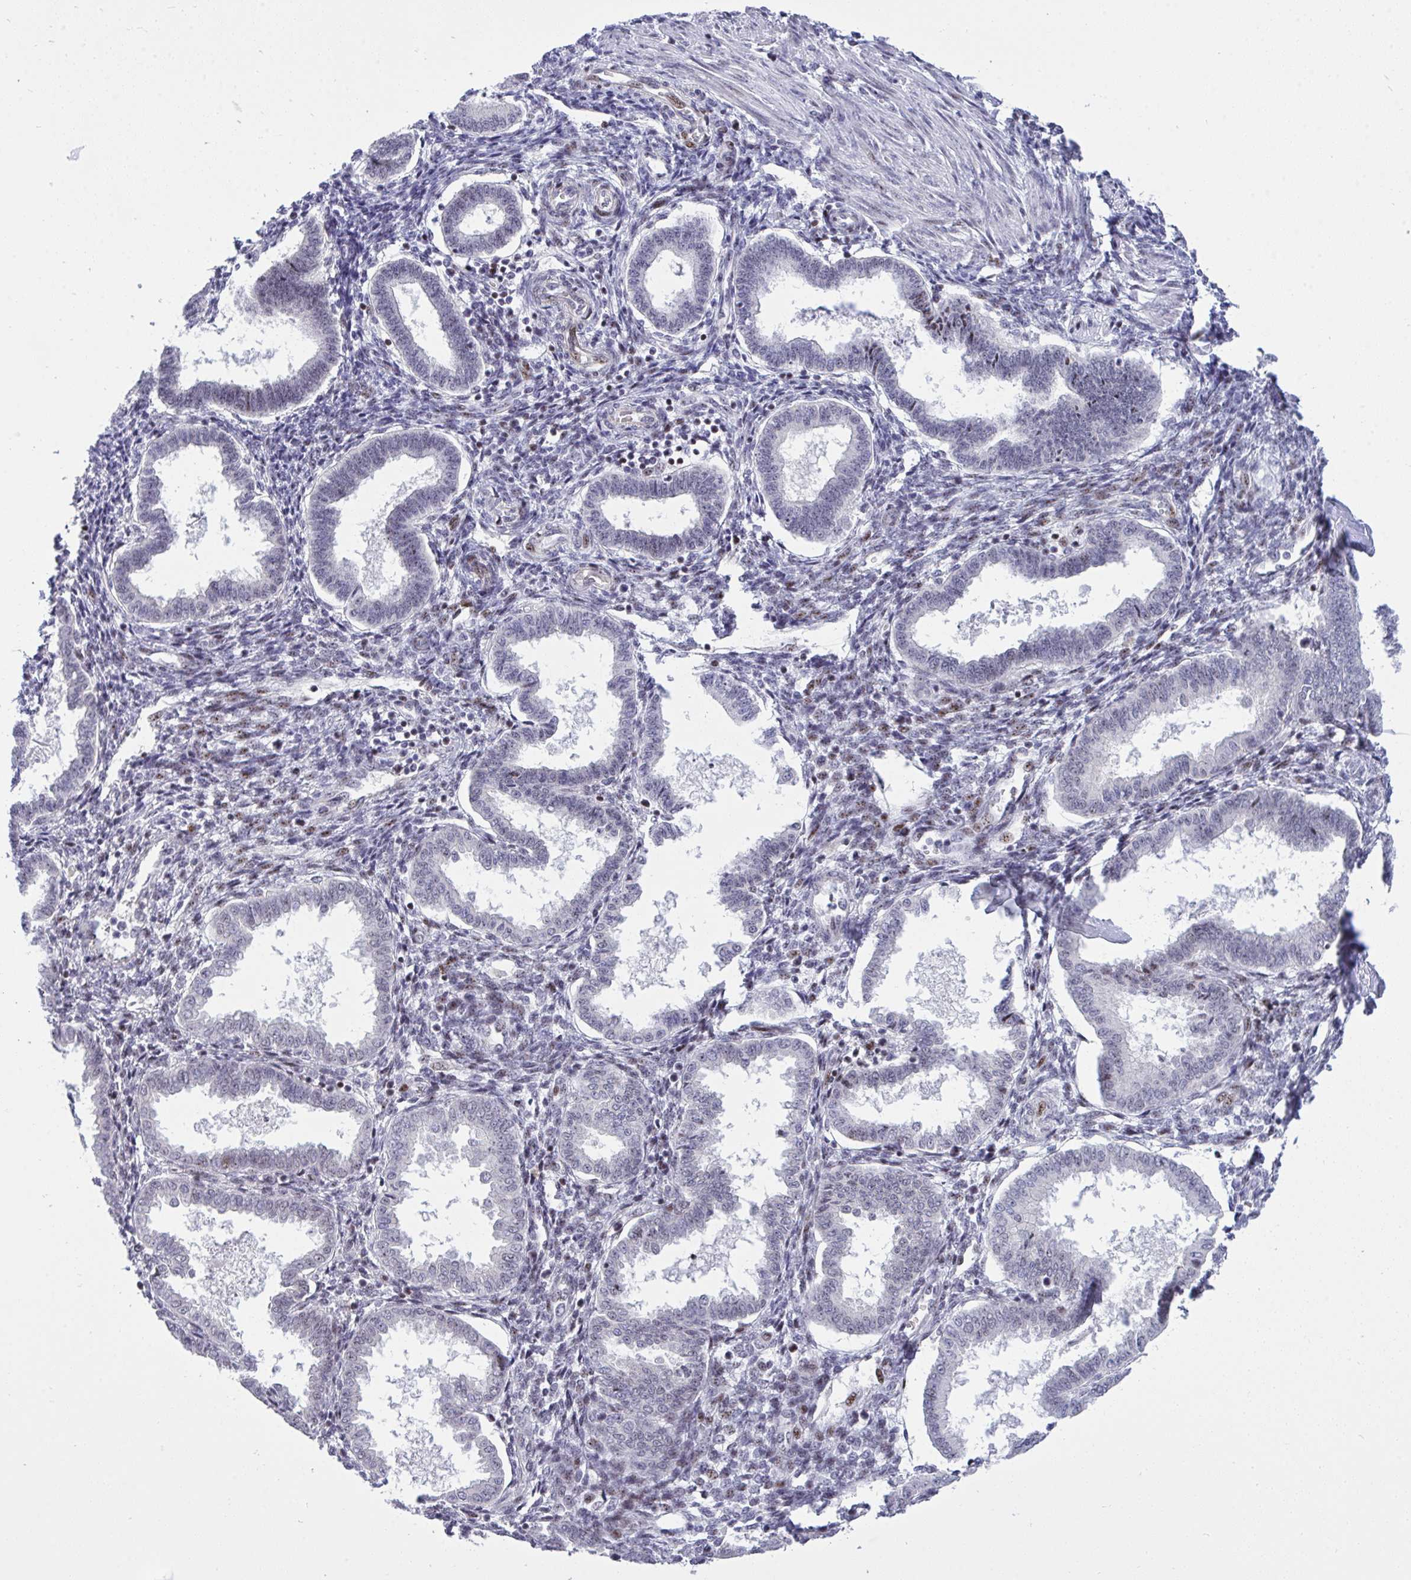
{"staining": {"intensity": "moderate", "quantity": "<25%", "location": "nuclear"}, "tissue": "endometrium", "cell_type": "Cells in endometrial stroma", "image_type": "normal", "snomed": [{"axis": "morphology", "description": "Normal tissue, NOS"}, {"axis": "topography", "description": "Endometrium"}], "caption": "Endometrium stained with DAB immunohistochemistry (IHC) exhibits low levels of moderate nuclear expression in approximately <25% of cells in endometrial stroma.", "gene": "PLPPR3", "patient": {"sex": "female", "age": 24}}